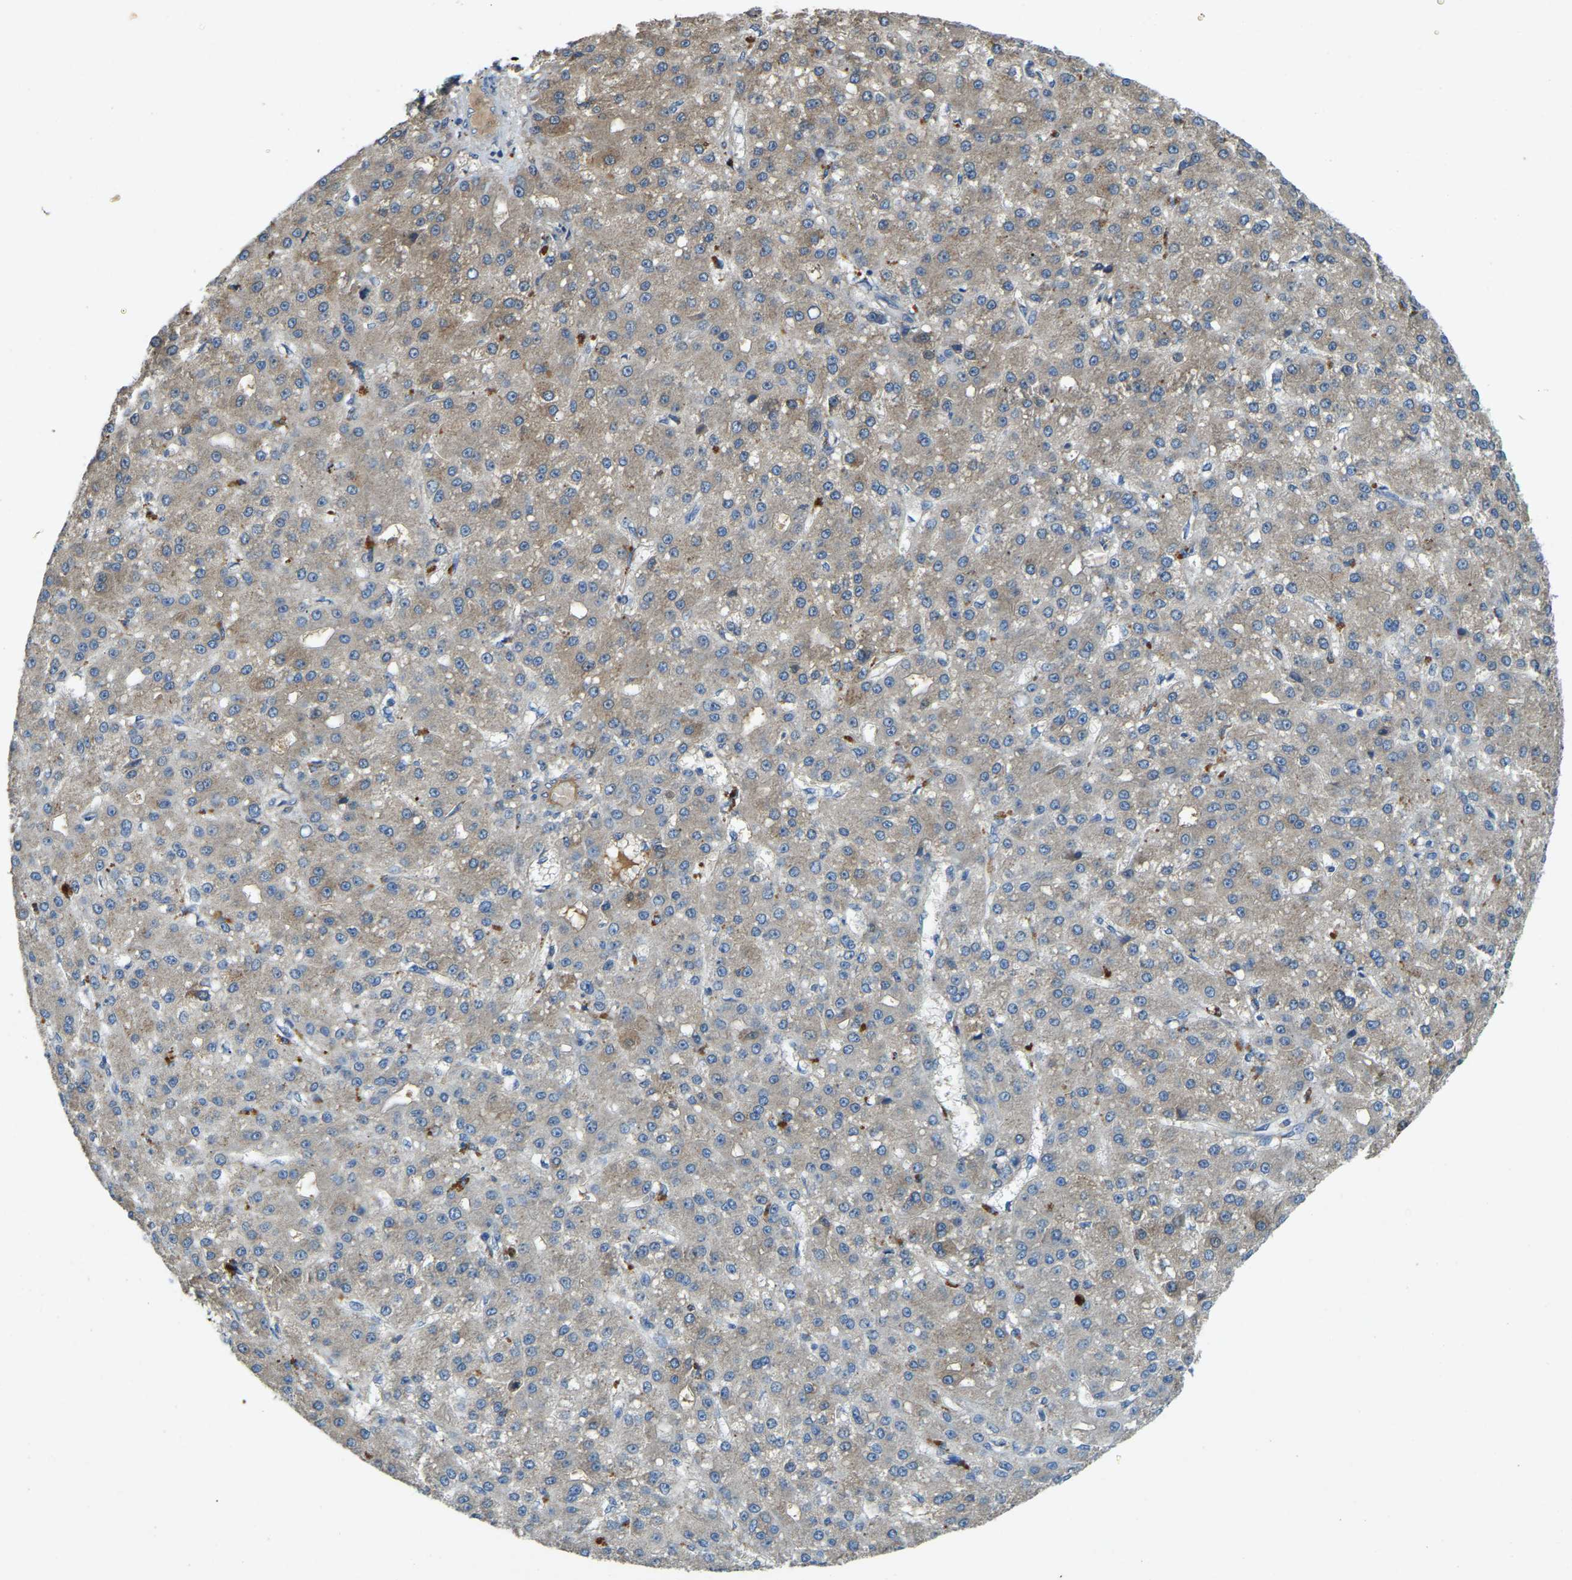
{"staining": {"intensity": "weak", "quantity": "25%-75%", "location": "cytoplasmic/membranous"}, "tissue": "liver cancer", "cell_type": "Tumor cells", "image_type": "cancer", "snomed": [{"axis": "morphology", "description": "Carcinoma, Hepatocellular, NOS"}, {"axis": "topography", "description": "Liver"}], "caption": "The photomicrograph exhibits a brown stain indicating the presence of a protein in the cytoplasmic/membranous of tumor cells in liver cancer (hepatocellular carcinoma).", "gene": "ATP8B1", "patient": {"sex": "male", "age": 67}}